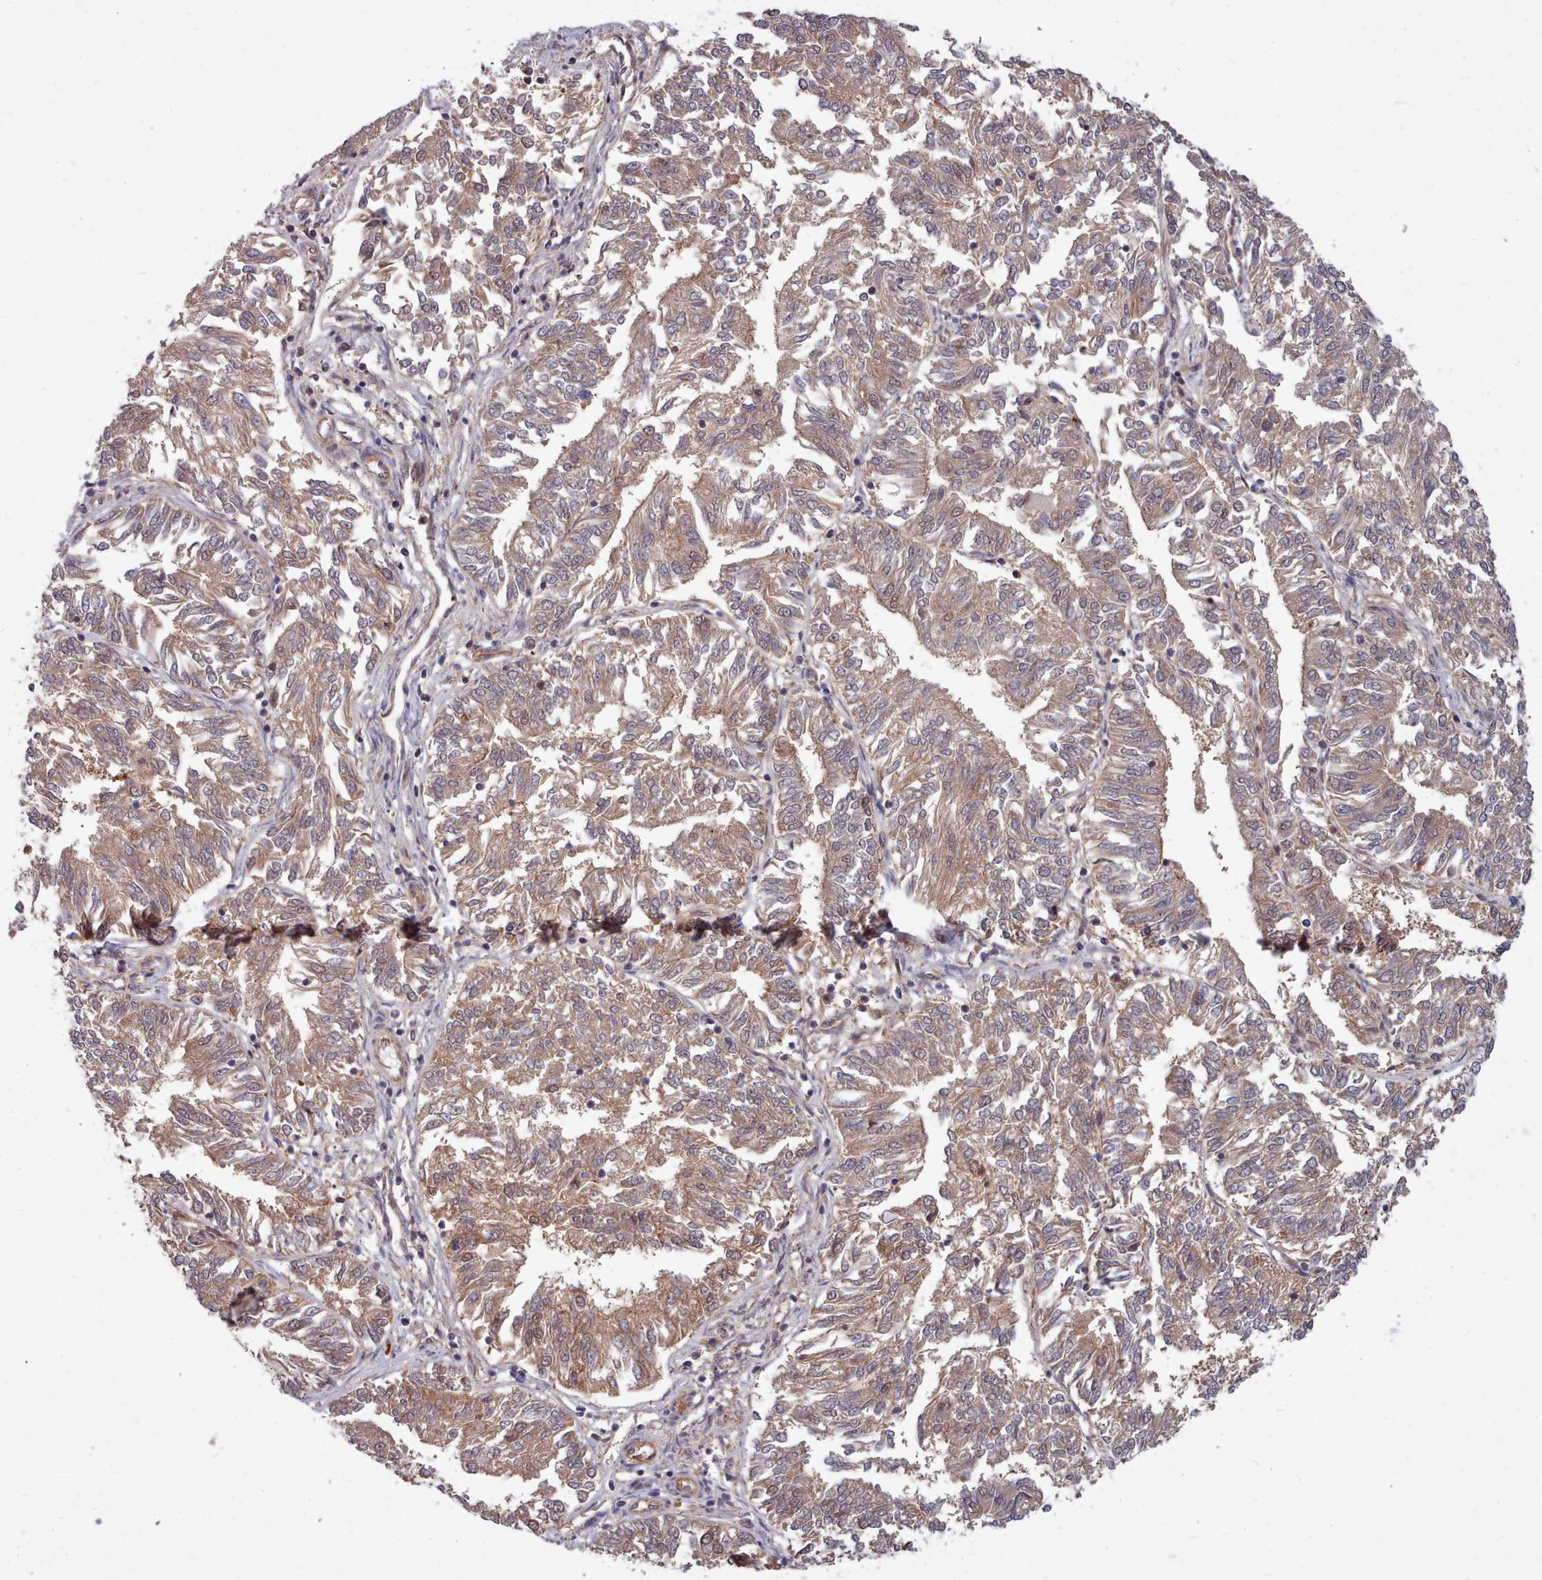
{"staining": {"intensity": "moderate", "quantity": ">75%", "location": "cytoplasmic/membranous"}, "tissue": "endometrial cancer", "cell_type": "Tumor cells", "image_type": "cancer", "snomed": [{"axis": "morphology", "description": "Adenocarcinoma, NOS"}, {"axis": "topography", "description": "Endometrium"}], "caption": "Immunohistochemical staining of endometrial cancer (adenocarcinoma) displays medium levels of moderate cytoplasmic/membranous protein positivity in about >75% of tumor cells.", "gene": "AHCY", "patient": {"sex": "female", "age": 58}}